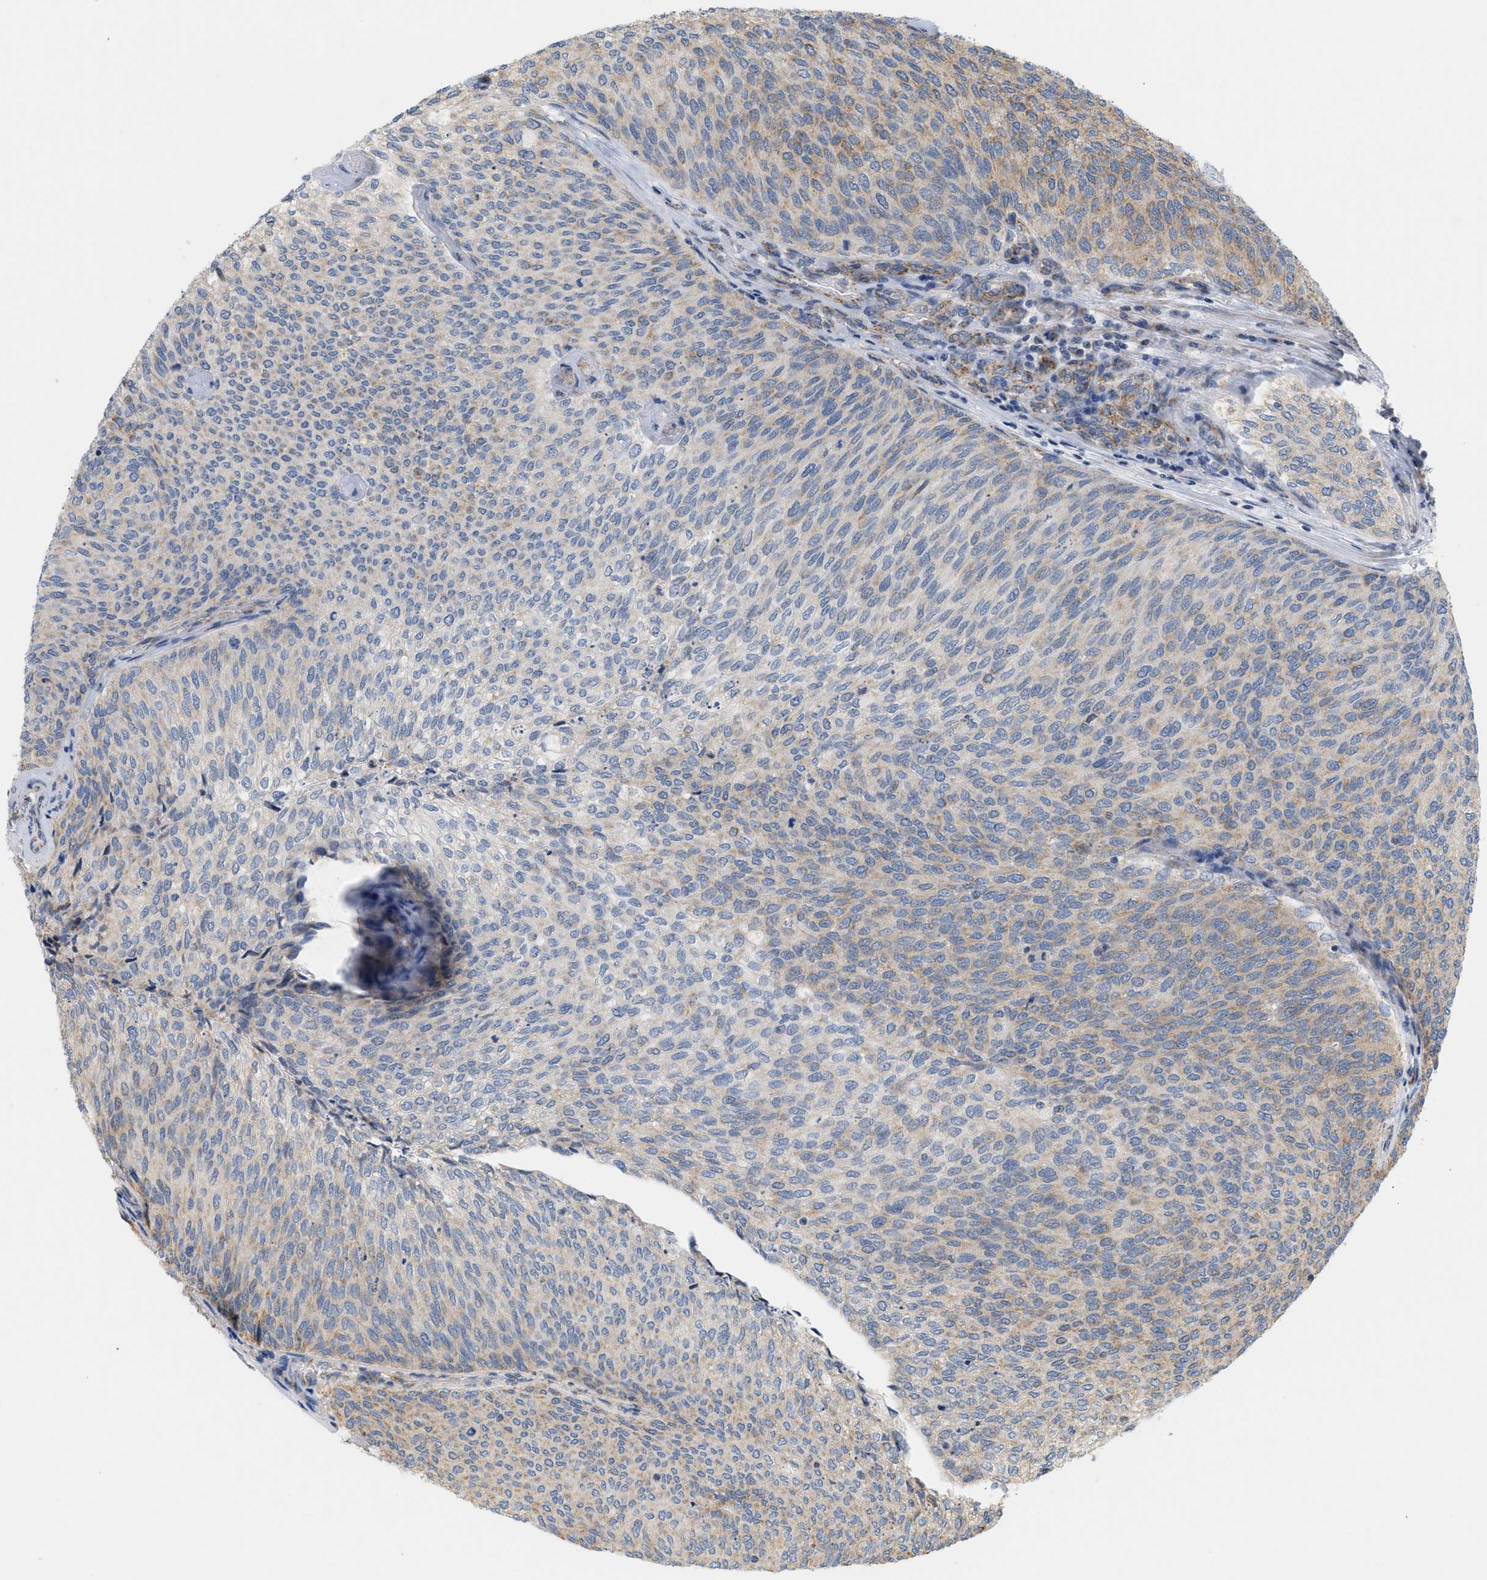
{"staining": {"intensity": "weak", "quantity": "25%-75%", "location": "cytoplasmic/membranous"}, "tissue": "urothelial cancer", "cell_type": "Tumor cells", "image_type": "cancer", "snomed": [{"axis": "morphology", "description": "Urothelial carcinoma, Low grade"}, {"axis": "topography", "description": "Urinary bladder"}], "caption": "Brown immunohistochemical staining in human urothelial carcinoma (low-grade) demonstrates weak cytoplasmic/membranous staining in about 25%-75% of tumor cells.", "gene": "MCU", "patient": {"sex": "female", "age": 79}}